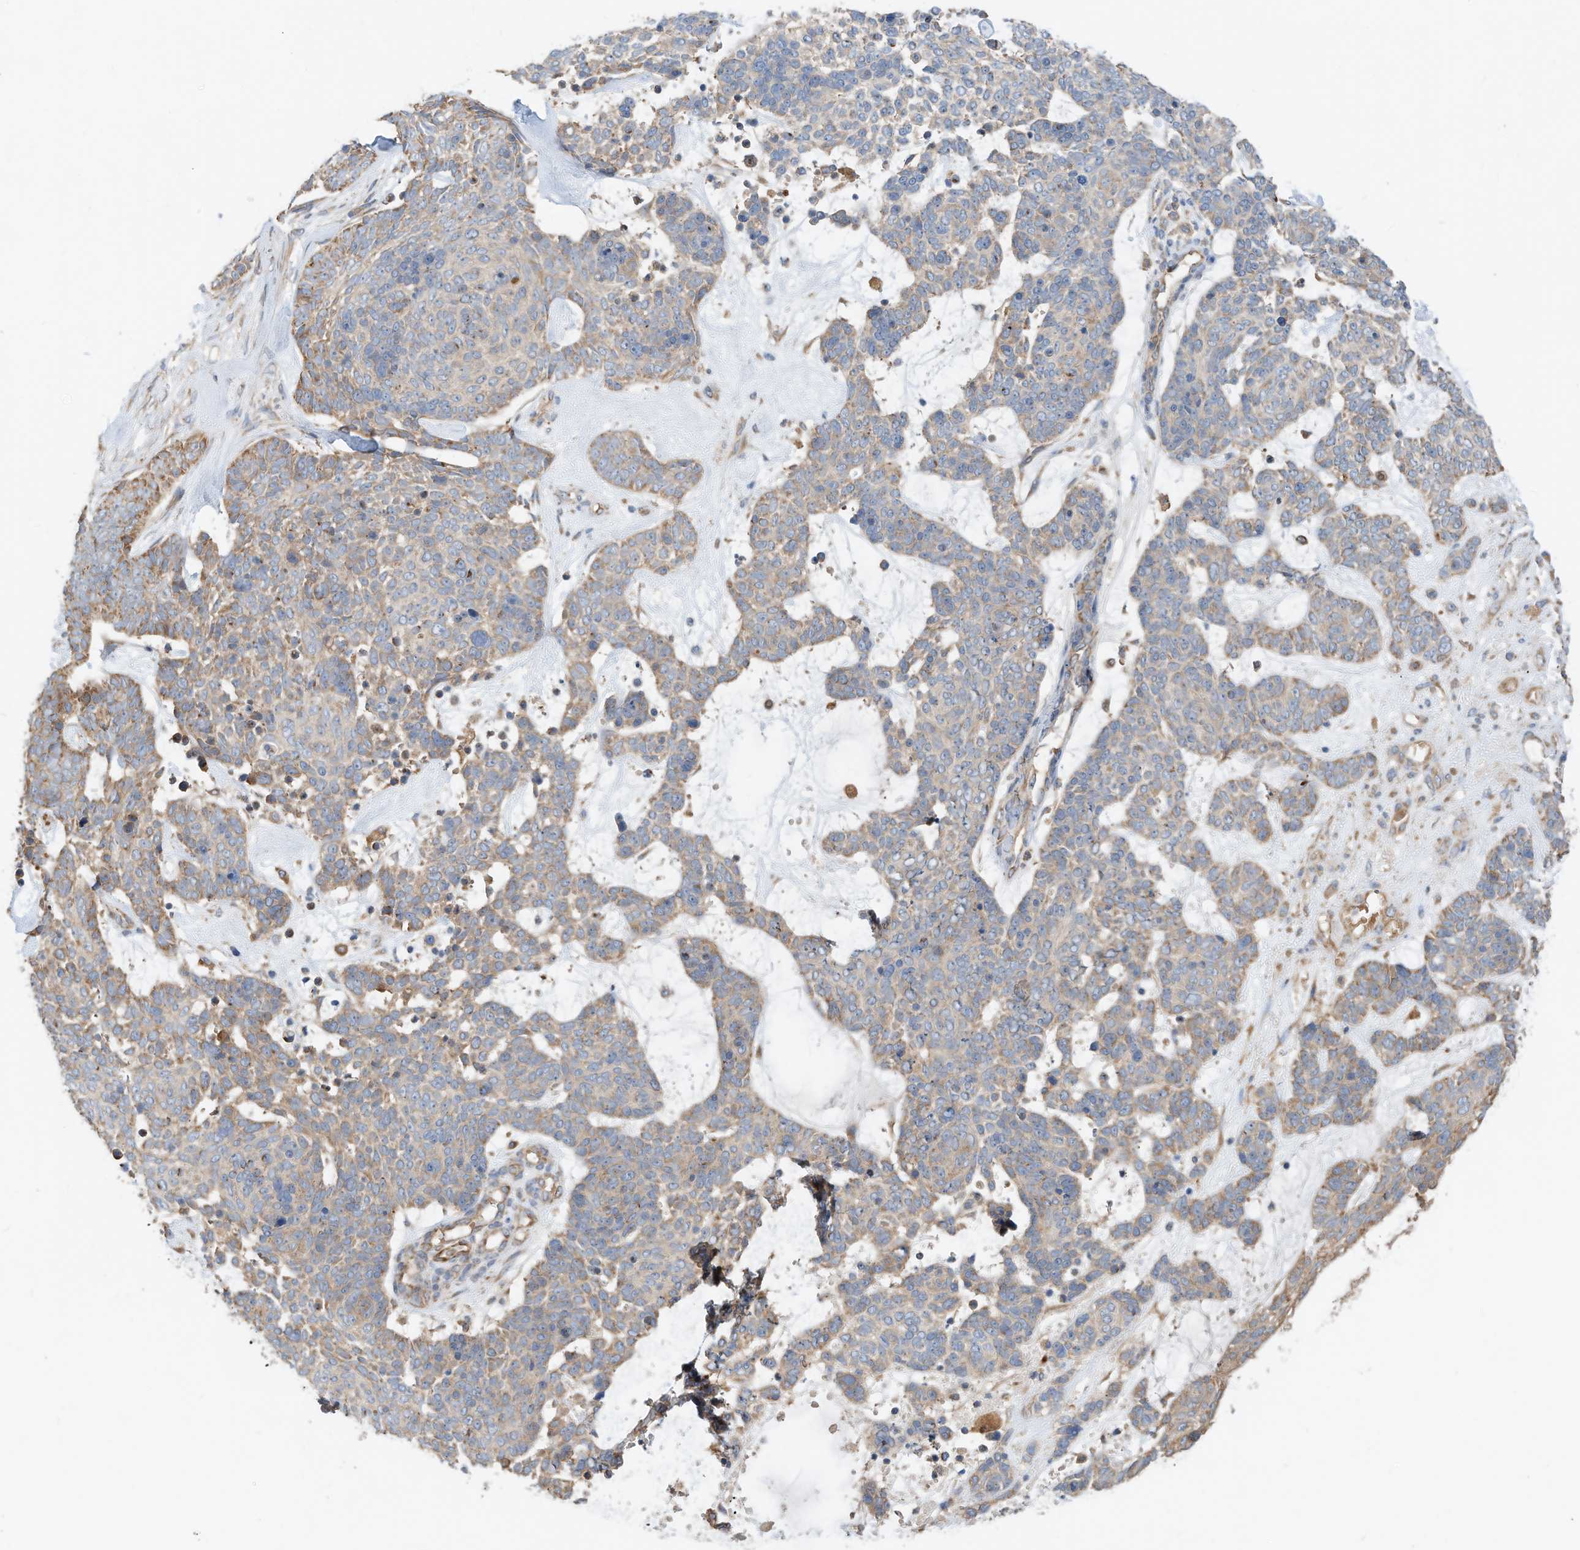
{"staining": {"intensity": "moderate", "quantity": "25%-75%", "location": "cytoplasmic/membranous"}, "tissue": "skin cancer", "cell_type": "Tumor cells", "image_type": "cancer", "snomed": [{"axis": "morphology", "description": "Basal cell carcinoma"}, {"axis": "topography", "description": "Skin"}], "caption": "Protein expression analysis of human skin basal cell carcinoma reveals moderate cytoplasmic/membranous staining in about 25%-75% of tumor cells.", "gene": "CPAMD8", "patient": {"sex": "female", "age": 81}}